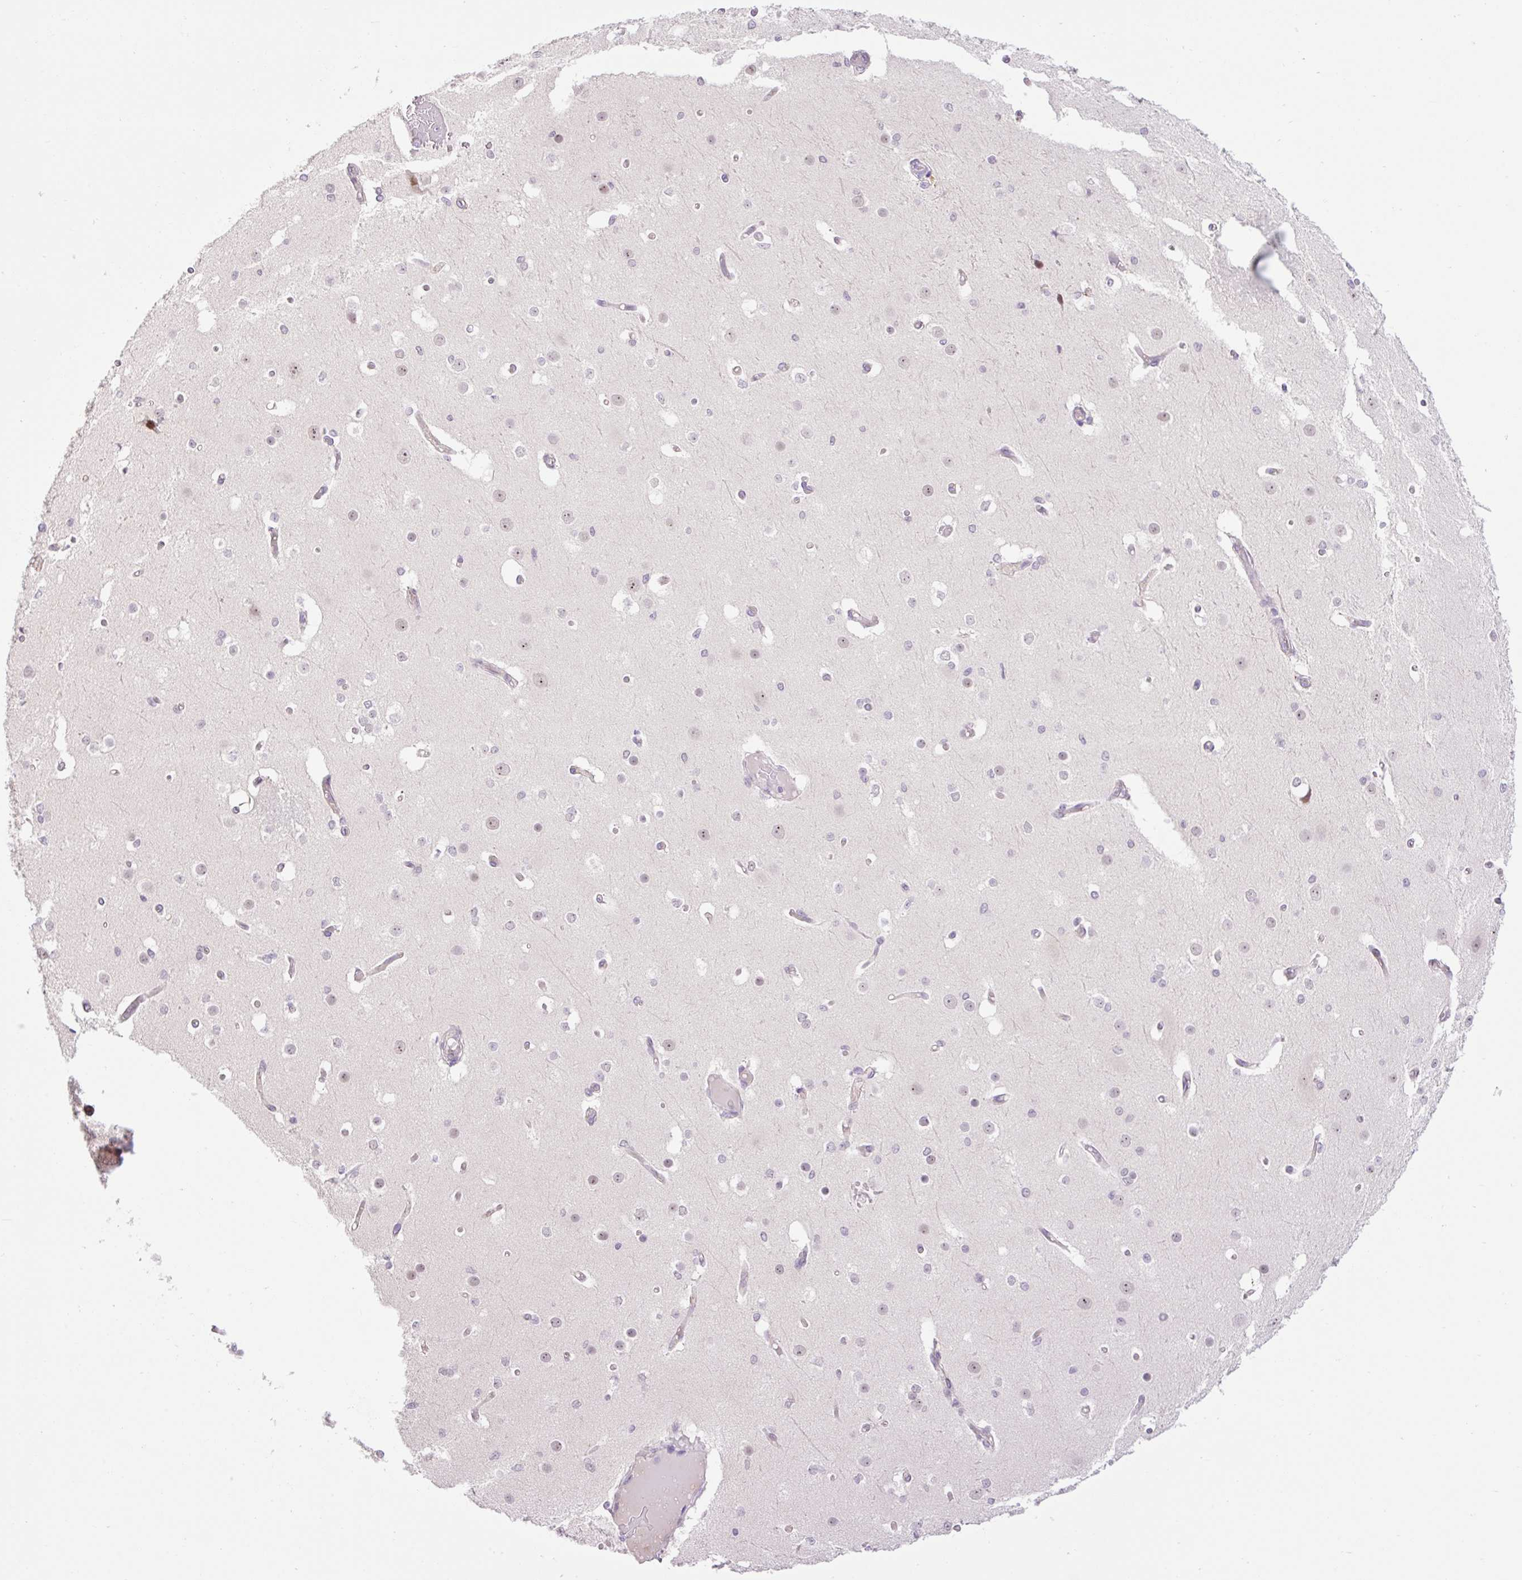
{"staining": {"intensity": "negative", "quantity": "none", "location": "none"}, "tissue": "cerebral cortex", "cell_type": "Endothelial cells", "image_type": "normal", "snomed": [{"axis": "morphology", "description": "Normal tissue, NOS"}, {"axis": "morphology", "description": "Inflammation, NOS"}, {"axis": "topography", "description": "Cerebral cortex"}], "caption": "Cerebral cortex stained for a protein using IHC demonstrates no positivity endothelial cells.", "gene": "ICE1", "patient": {"sex": "male", "age": 6}}